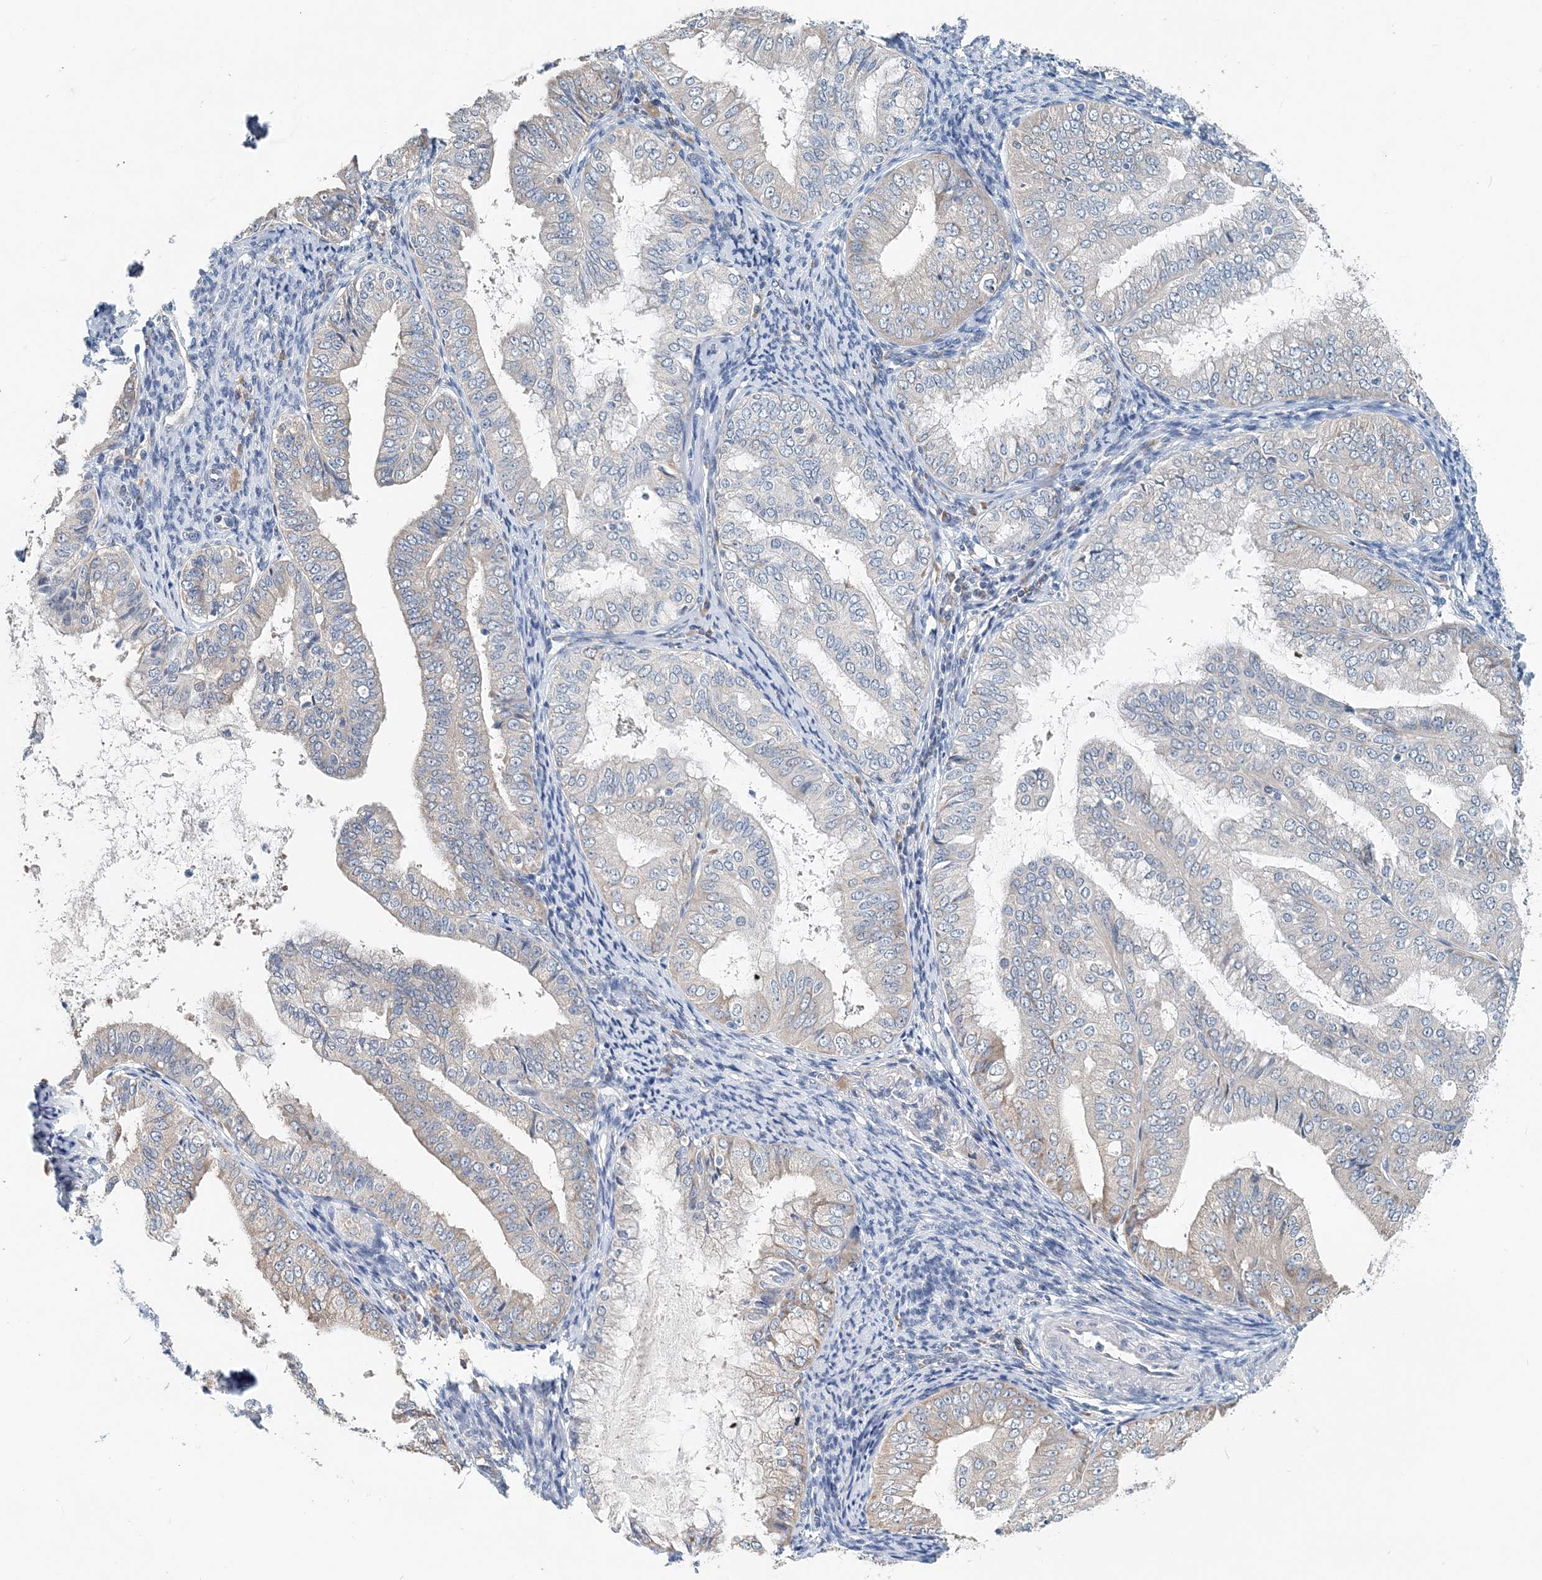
{"staining": {"intensity": "negative", "quantity": "none", "location": "none"}, "tissue": "endometrial cancer", "cell_type": "Tumor cells", "image_type": "cancer", "snomed": [{"axis": "morphology", "description": "Adenocarcinoma, NOS"}, {"axis": "topography", "description": "Endometrium"}], "caption": "A photomicrograph of endometrial cancer stained for a protein reveals no brown staining in tumor cells.", "gene": "EEF1A2", "patient": {"sex": "female", "age": 63}}